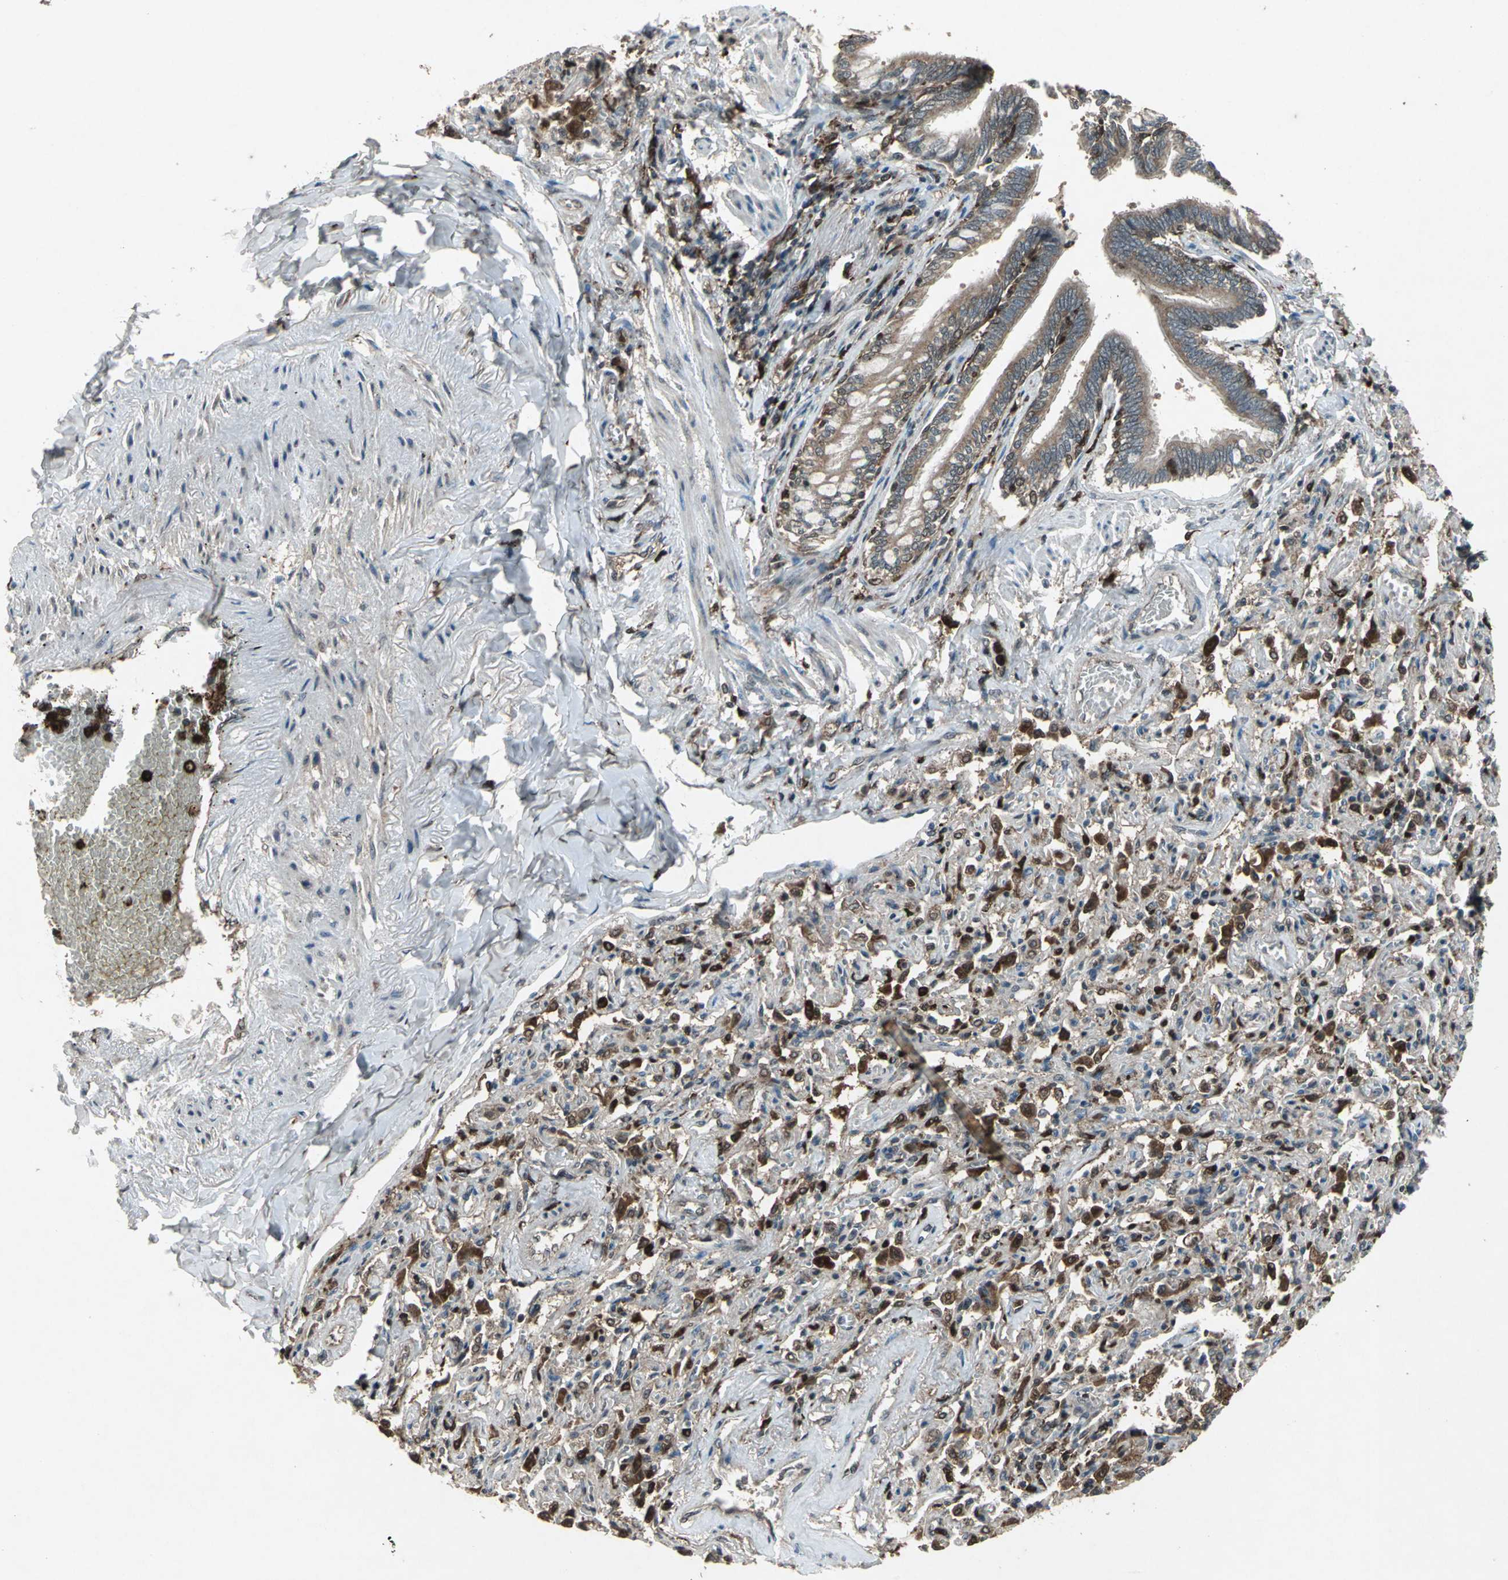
{"staining": {"intensity": "strong", "quantity": ">75%", "location": "cytoplasmic/membranous"}, "tissue": "bronchus", "cell_type": "Respiratory epithelial cells", "image_type": "normal", "snomed": [{"axis": "morphology", "description": "Normal tissue, NOS"}, {"axis": "topography", "description": "Lung"}], "caption": "Protein staining of unremarkable bronchus demonstrates strong cytoplasmic/membranous expression in about >75% of respiratory epithelial cells. The protein is shown in brown color, while the nuclei are stained blue.", "gene": "PYCARD", "patient": {"sex": "male", "age": 64}}